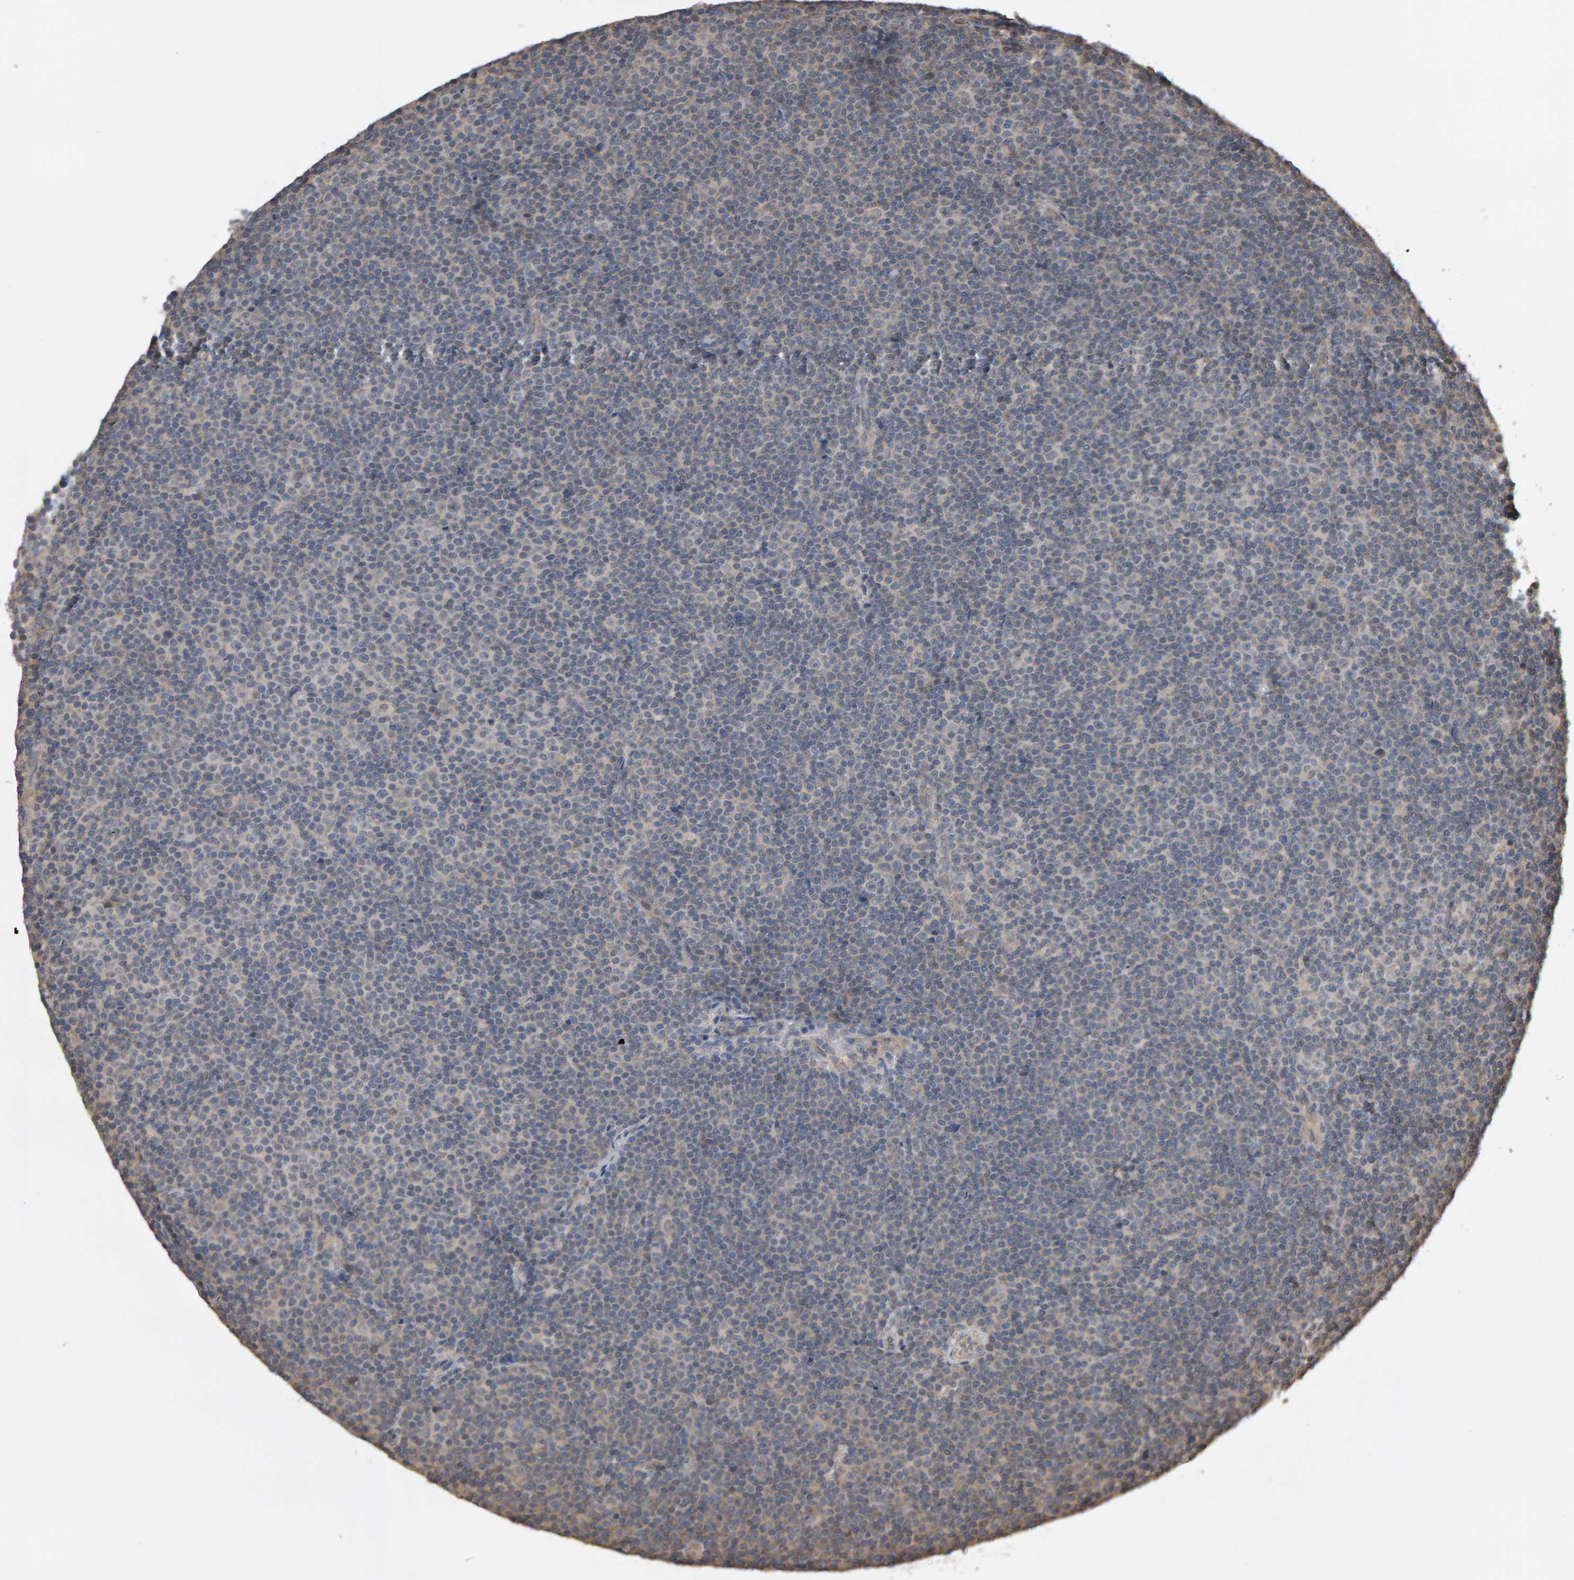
{"staining": {"intensity": "negative", "quantity": "none", "location": "none"}, "tissue": "lymphoma", "cell_type": "Tumor cells", "image_type": "cancer", "snomed": [{"axis": "morphology", "description": "Malignant lymphoma, non-Hodgkin's type, Low grade"}, {"axis": "topography", "description": "Lymph node"}], "caption": "Protein analysis of lymphoma exhibits no significant staining in tumor cells. (Brightfield microscopy of DAB immunohistochemistry (IHC) at high magnification).", "gene": "COASY", "patient": {"sex": "female", "age": 67}}